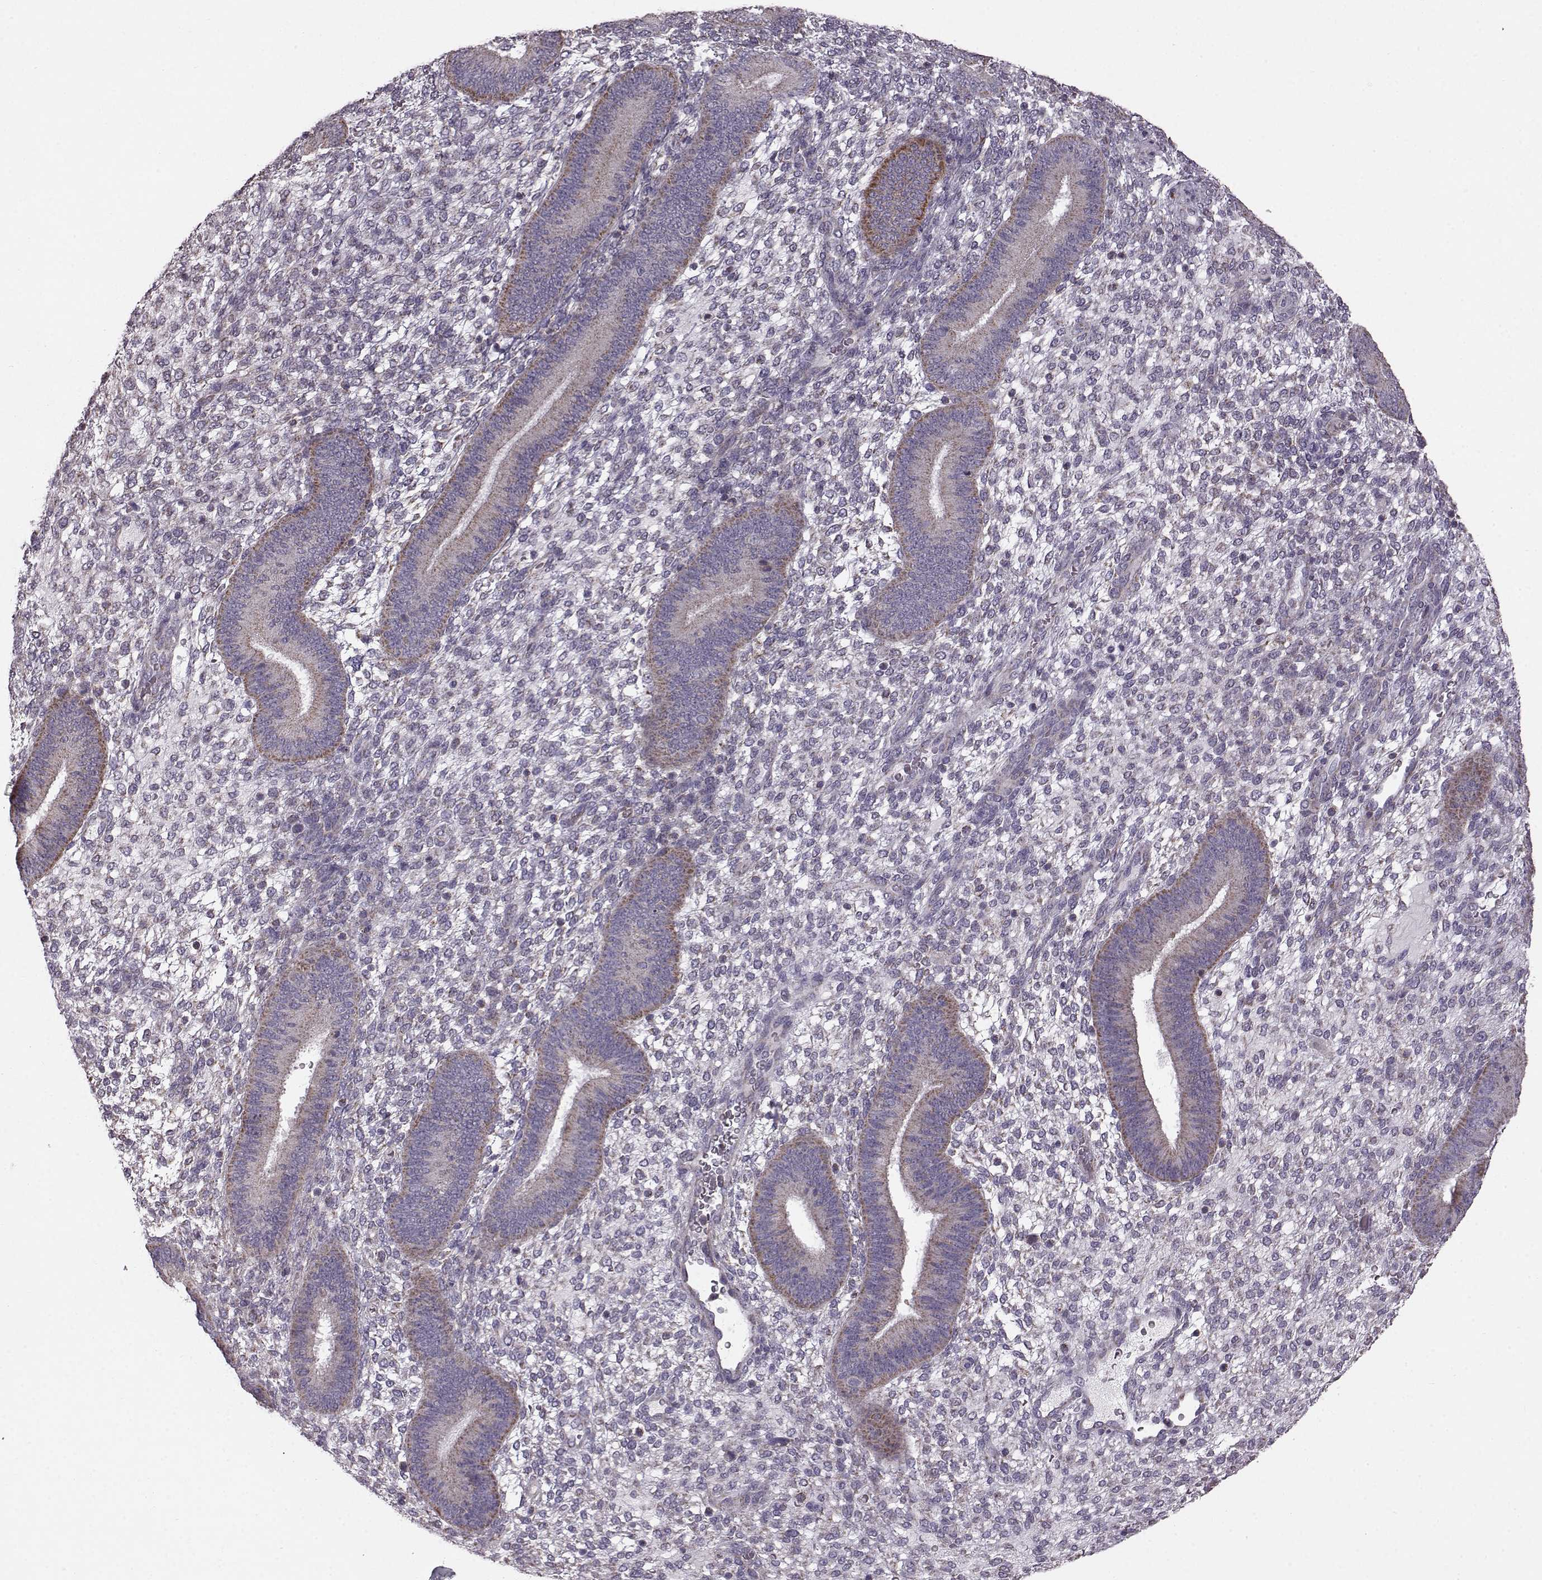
{"staining": {"intensity": "negative", "quantity": "none", "location": "none"}, "tissue": "endometrium", "cell_type": "Cells in endometrial stroma", "image_type": "normal", "snomed": [{"axis": "morphology", "description": "Normal tissue, NOS"}, {"axis": "topography", "description": "Endometrium"}], "caption": "Immunohistochemical staining of benign human endometrium reveals no significant positivity in cells in endometrial stroma.", "gene": "FAM8A1", "patient": {"sex": "female", "age": 39}}